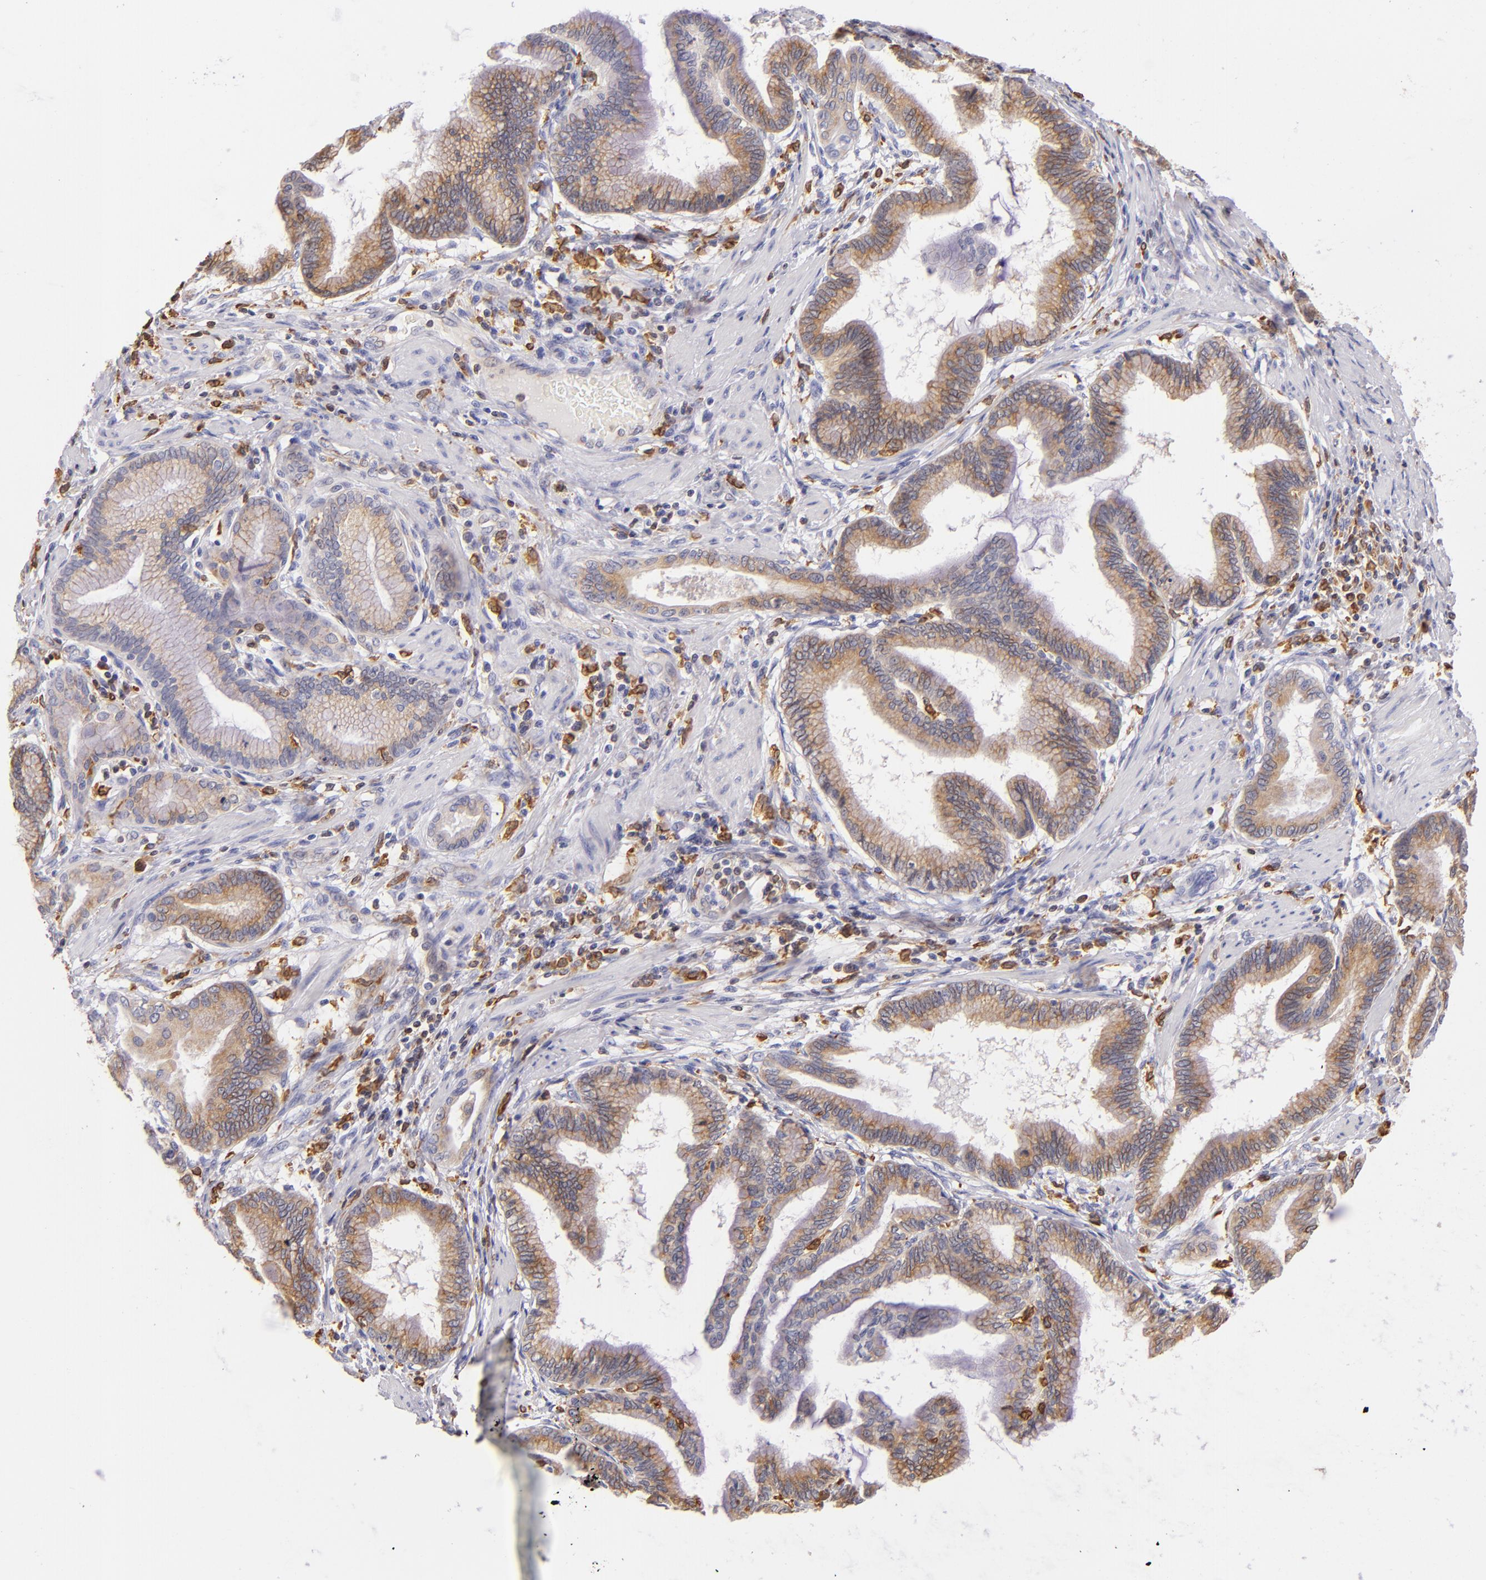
{"staining": {"intensity": "moderate", "quantity": "25%-75%", "location": "cytoplasmic/membranous"}, "tissue": "pancreatic cancer", "cell_type": "Tumor cells", "image_type": "cancer", "snomed": [{"axis": "morphology", "description": "Adenocarcinoma, NOS"}, {"axis": "topography", "description": "Pancreas"}], "caption": "Human pancreatic adenocarcinoma stained for a protein (brown) shows moderate cytoplasmic/membranous positive expression in approximately 25%-75% of tumor cells.", "gene": "CD74", "patient": {"sex": "female", "age": 64}}